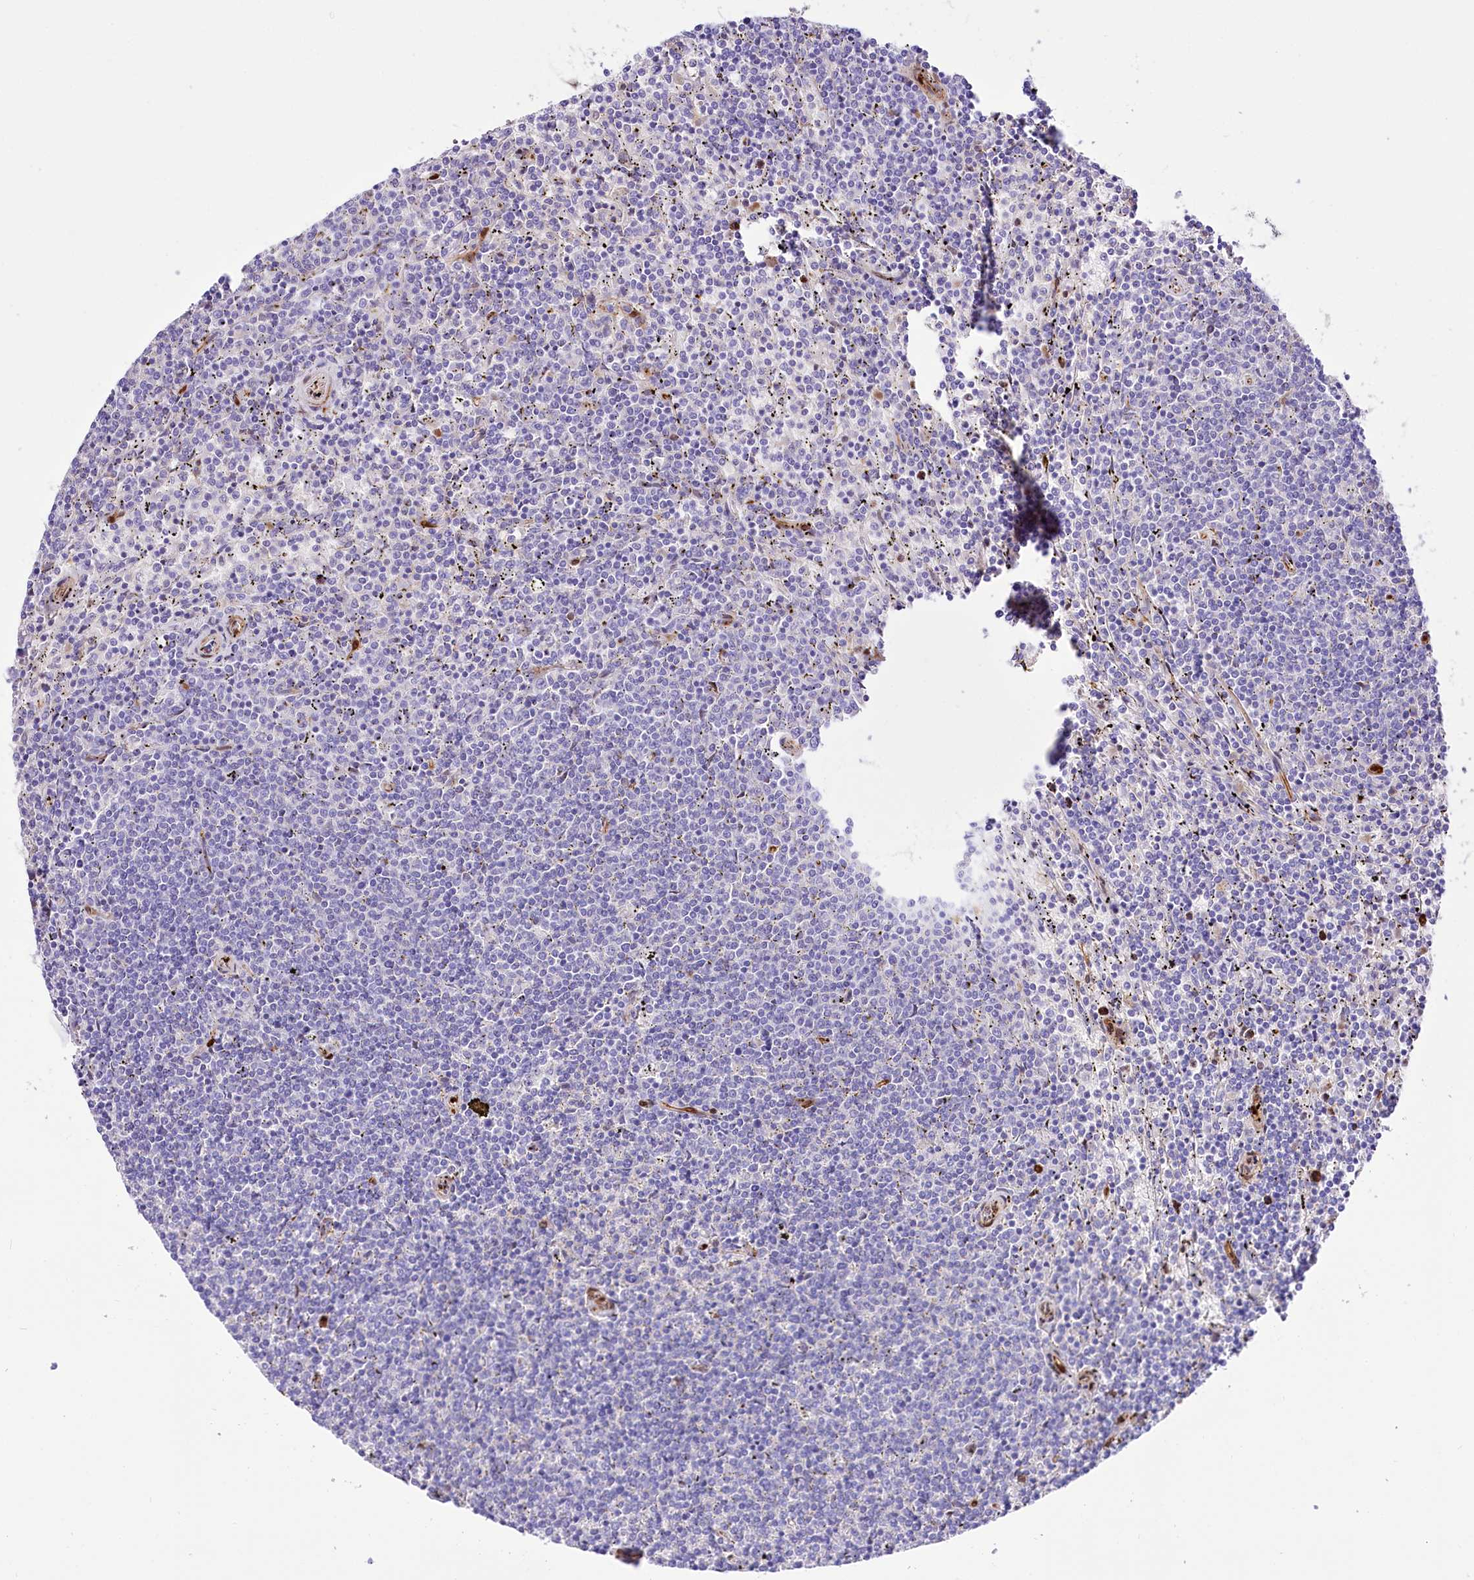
{"staining": {"intensity": "negative", "quantity": "none", "location": "none"}, "tissue": "lymphoma", "cell_type": "Tumor cells", "image_type": "cancer", "snomed": [{"axis": "morphology", "description": "Malignant lymphoma, non-Hodgkin's type, Low grade"}, {"axis": "topography", "description": "Spleen"}], "caption": "DAB immunohistochemical staining of human malignant lymphoma, non-Hodgkin's type (low-grade) reveals no significant staining in tumor cells. (Brightfield microscopy of DAB IHC at high magnification).", "gene": "PTMS", "patient": {"sex": "female", "age": 50}}